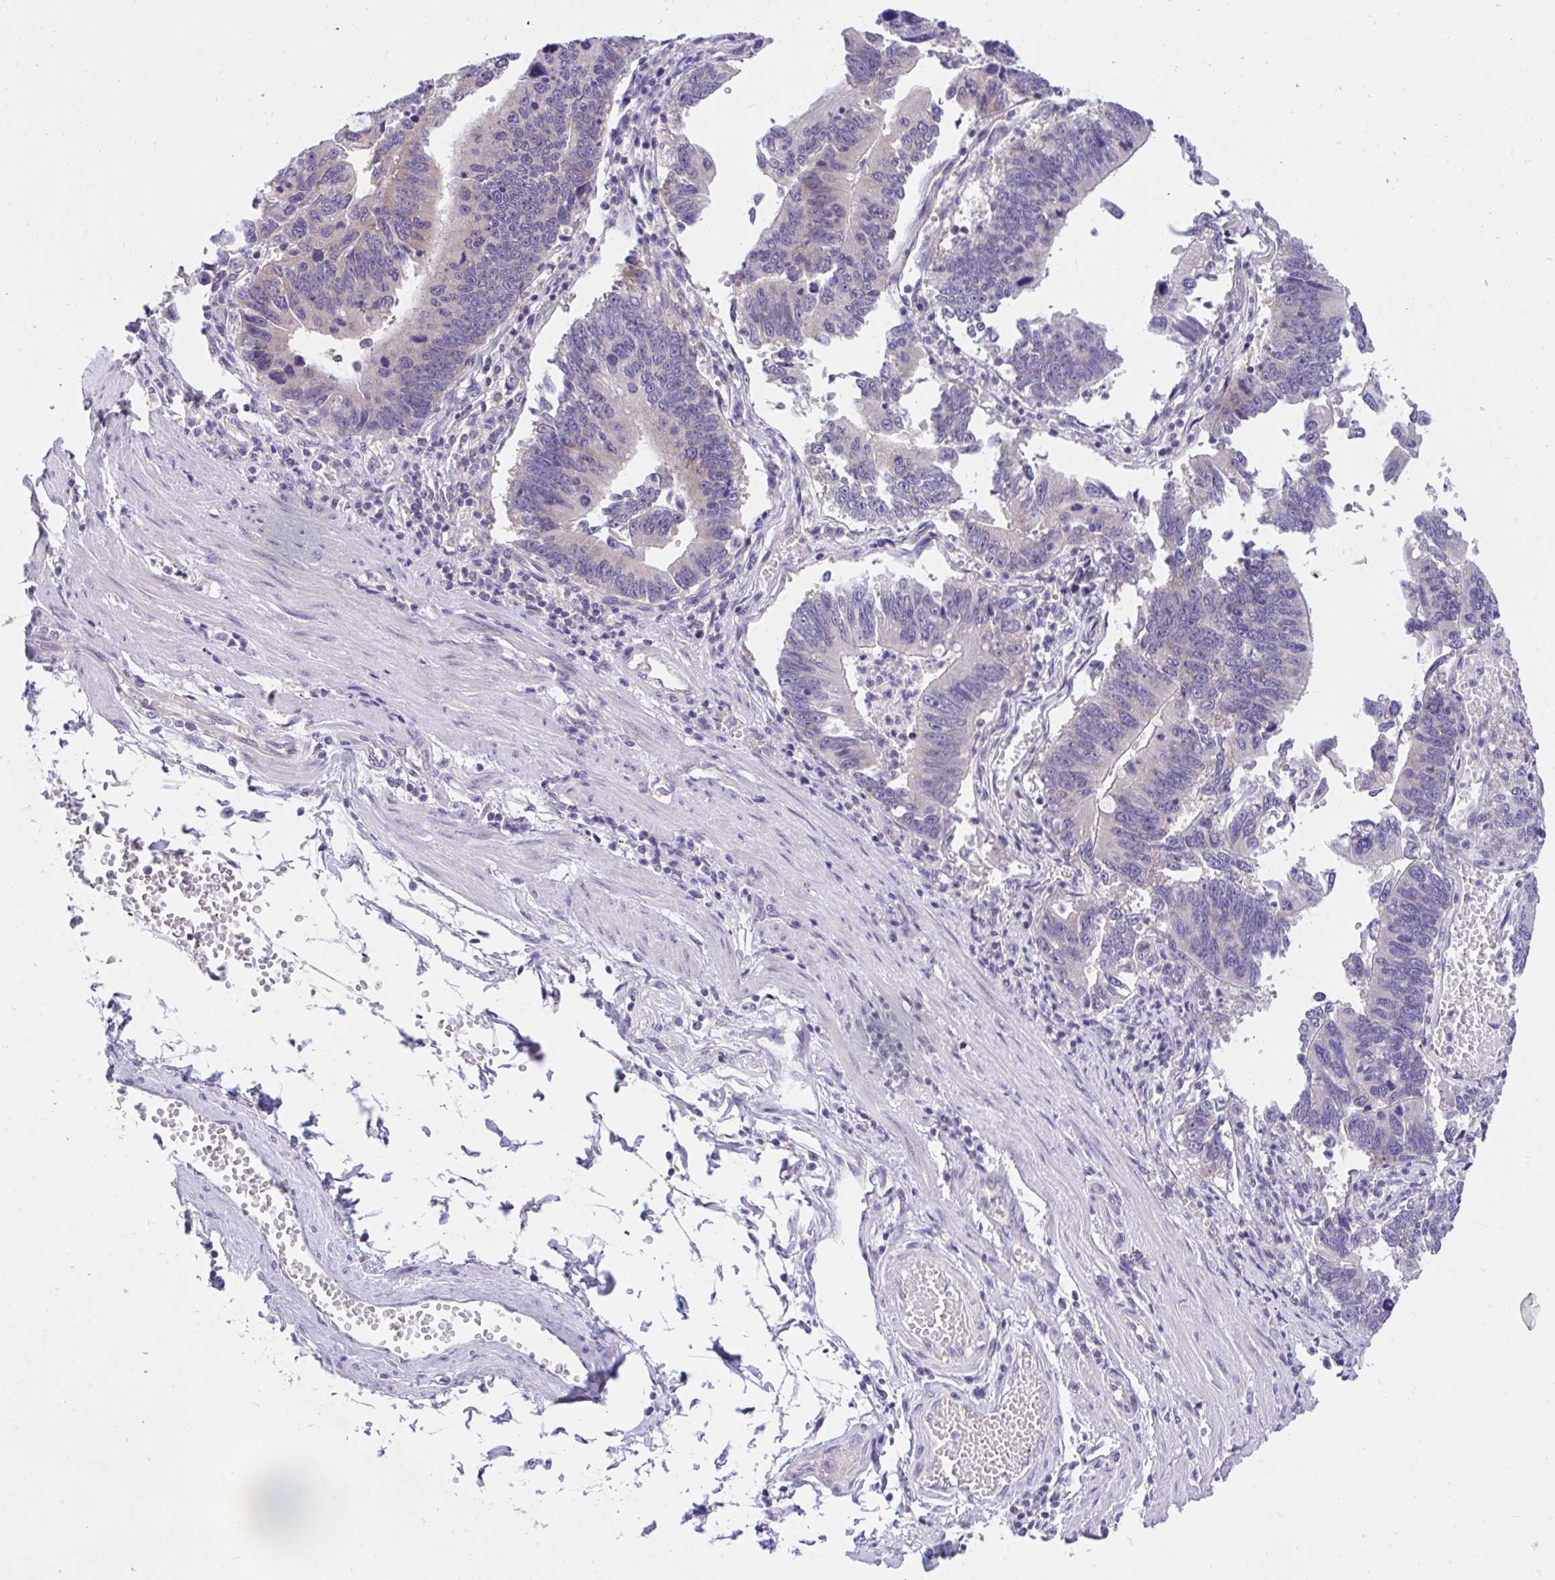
{"staining": {"intensity": "negative", "quantity": "none", "location": "none"}, "tissue": "stomach cancer", "cell_type": "Tumor cells", "image_type": "cancer", "snomed": [{"axis": "morphology", "description": "Adenocarcinoma, NOS"}, {"axis": "topography", "description": "Stomach"}], "caption": "Immunohistochemistry photomicrograph of neoplastic tissue: human stomach cancer stained with DAB (3,3'-diaminobenzidine) reveals no significant protein staining in tumor cells.", "gene": "TLN2", "patient": {"sex": "male", "age": 59}}